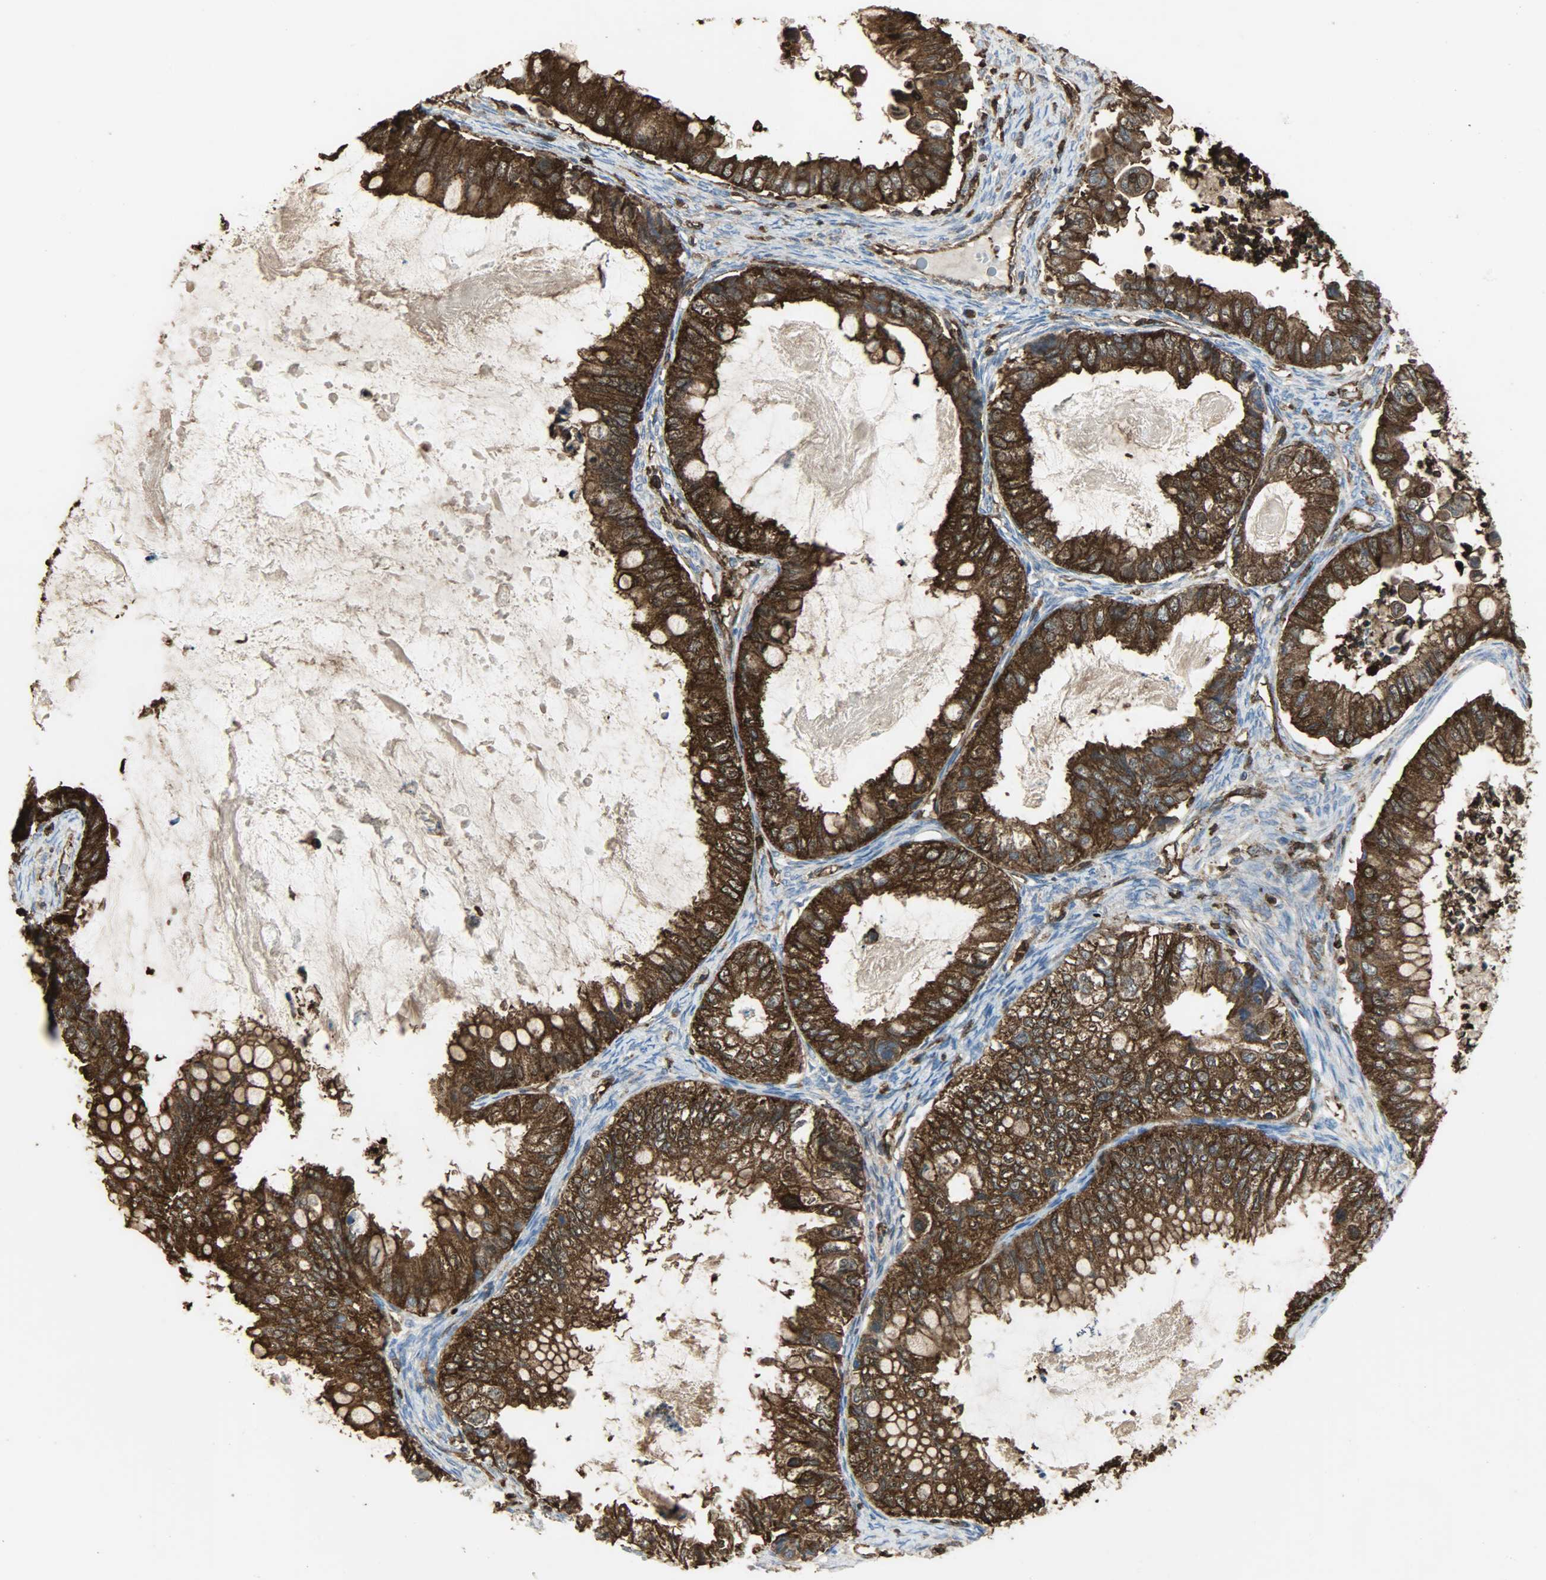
{"staining": {"intensity": "strong", "quantity": ">75%", "location": "cytoplasmic/membranous"}, "tissue": "ovarian cancer", "cell_type": "Tumor cells", "image_type": "cancer", "snomed": [{"axis": "morphology", "description": "Cystadenocarcinoma, mucinous, NOS"}, {"axis": "topography", "description": "Ovary"}], "caption": "Immunohistochemical staining of human mucinous cystadenocarcinoma (ovarian) reveals strong cytoplasmic/membranous protein staining in about >75% of tumor cells.", "gene": "VASP", "patient": {"sex": "female", "age": 80}}